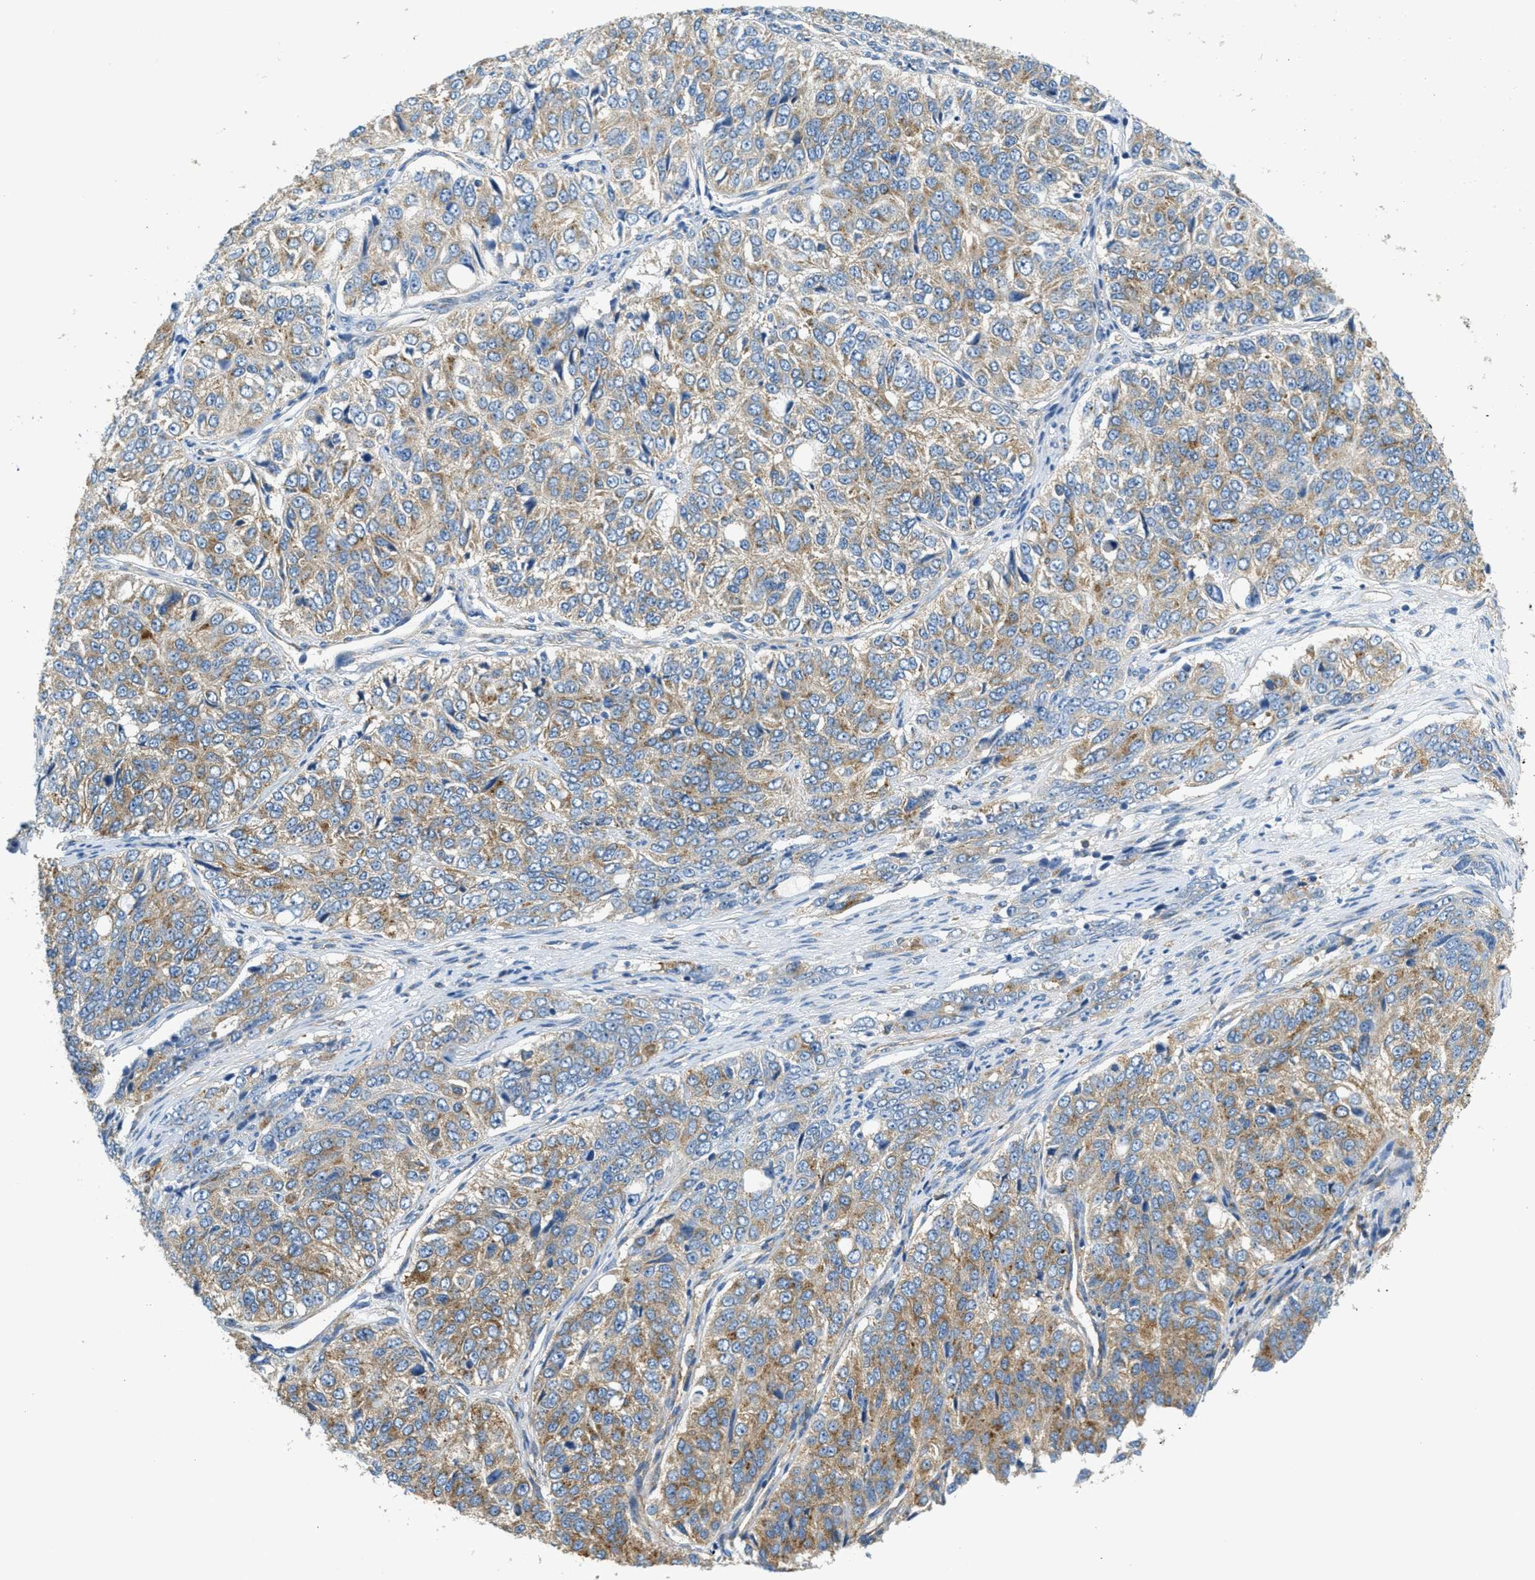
{"staining": {"intensity": "moderate", "quantity": ">75%", "location": "cytoplasmic/membranous"}, "tissue": "ovarian cancer", "cell_type": "Tumor cells", "image_type": "cancer", "snomed": [{"axis": "morphology", "description": "Carcinoma, endometroid"}, {"axis": "topography", "description": "Ovary"}], "caption": "There is medium levels of moderate cytoplasmic/membranous positivity in tumor cells of endometroid carcinoma (ovarian), as demonstrated by immunohistochemical staining (brown color).", "gene": "AP2B1", "patient": {"sex": "female", "age": 51}}